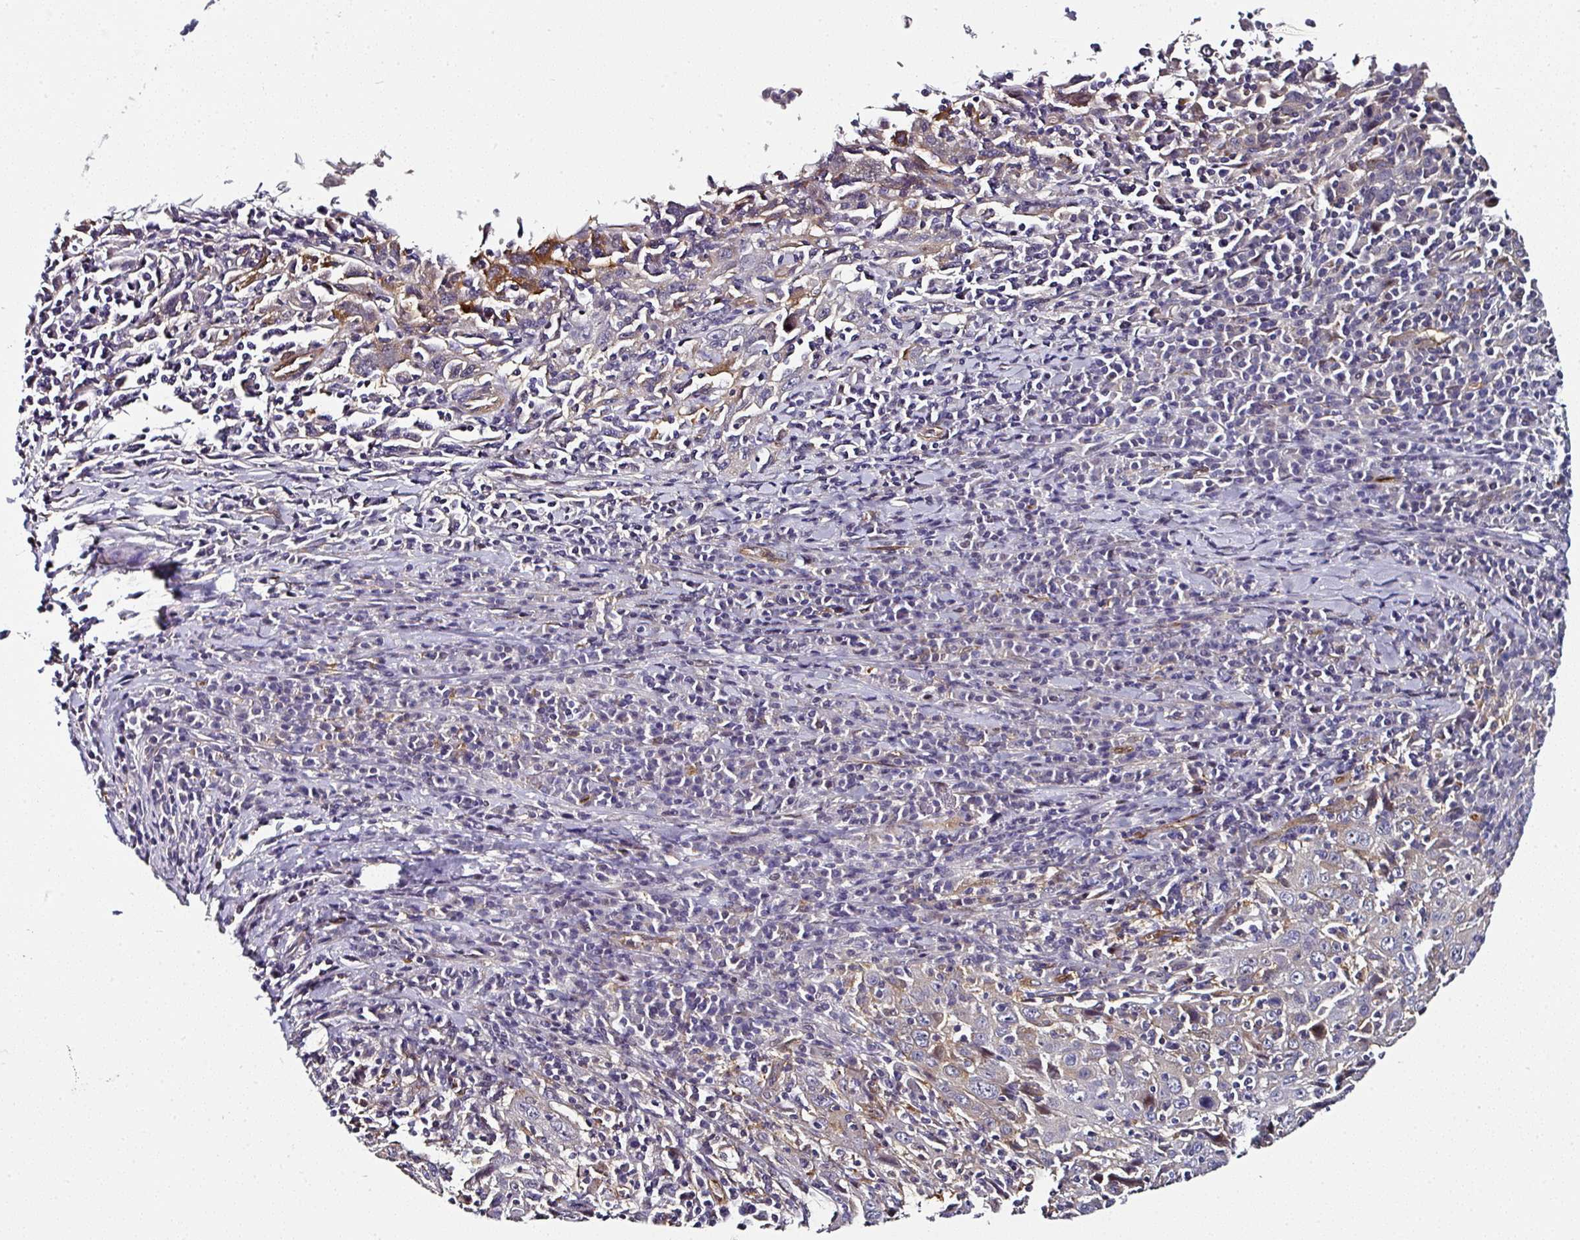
{"staining": {"intensity": "weak", "quantity": "<25%", "location": "cytoplasmic/membranous"}, "tissue": "cervical cancer", "cell_type": "Tumor cells", "image_type": "cancer", "snomed": [{"axis": "morphology", "description": "Squamous cell carcinoma, NOS"}, {"axis": "topography", "description": "Cervix"}], "caption": "An immunohistochemistry (IHC) image of cervical cancer is shown. There is no staining in tumor cells of cervical cancer.", "gene": "BEND5", "patient": {"sex": "female", "age": 46}}